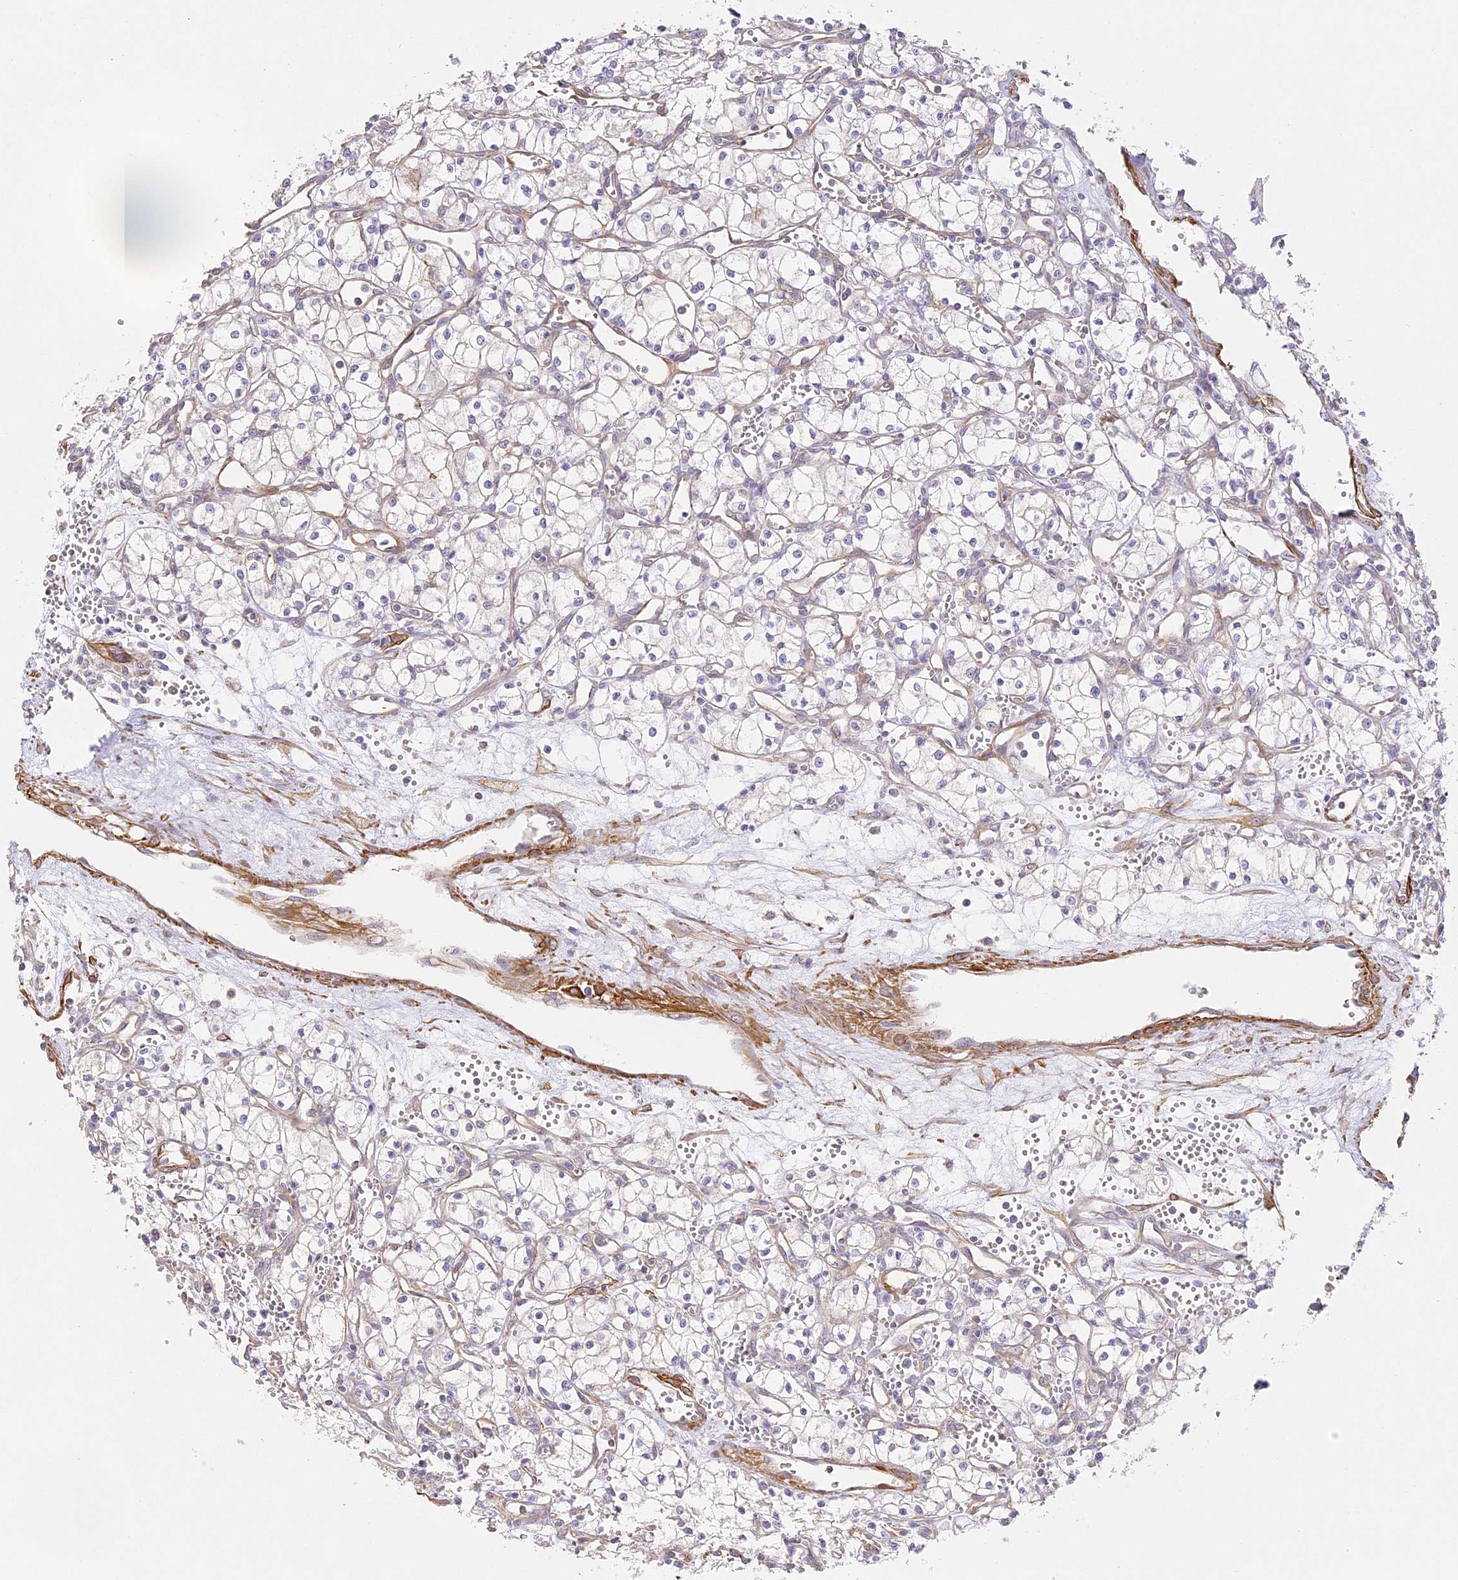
{"staining": {"intensity": "negative", "quantity": "none", "location": "none"}, "tissue": "renal cancer", "cell_type": "Tumor cells", "image_type": "cancer", "snomed": [{"axis": "morphology", "description": "Adenocarcinoma, NOS"}, {"axis": "topography", "description": "Kidney"}], "caption": "An image of human renal cancer is negative for staining in tumor cells.", "gene": "MED28", "patient": {"sex": "male", "age": 59}}